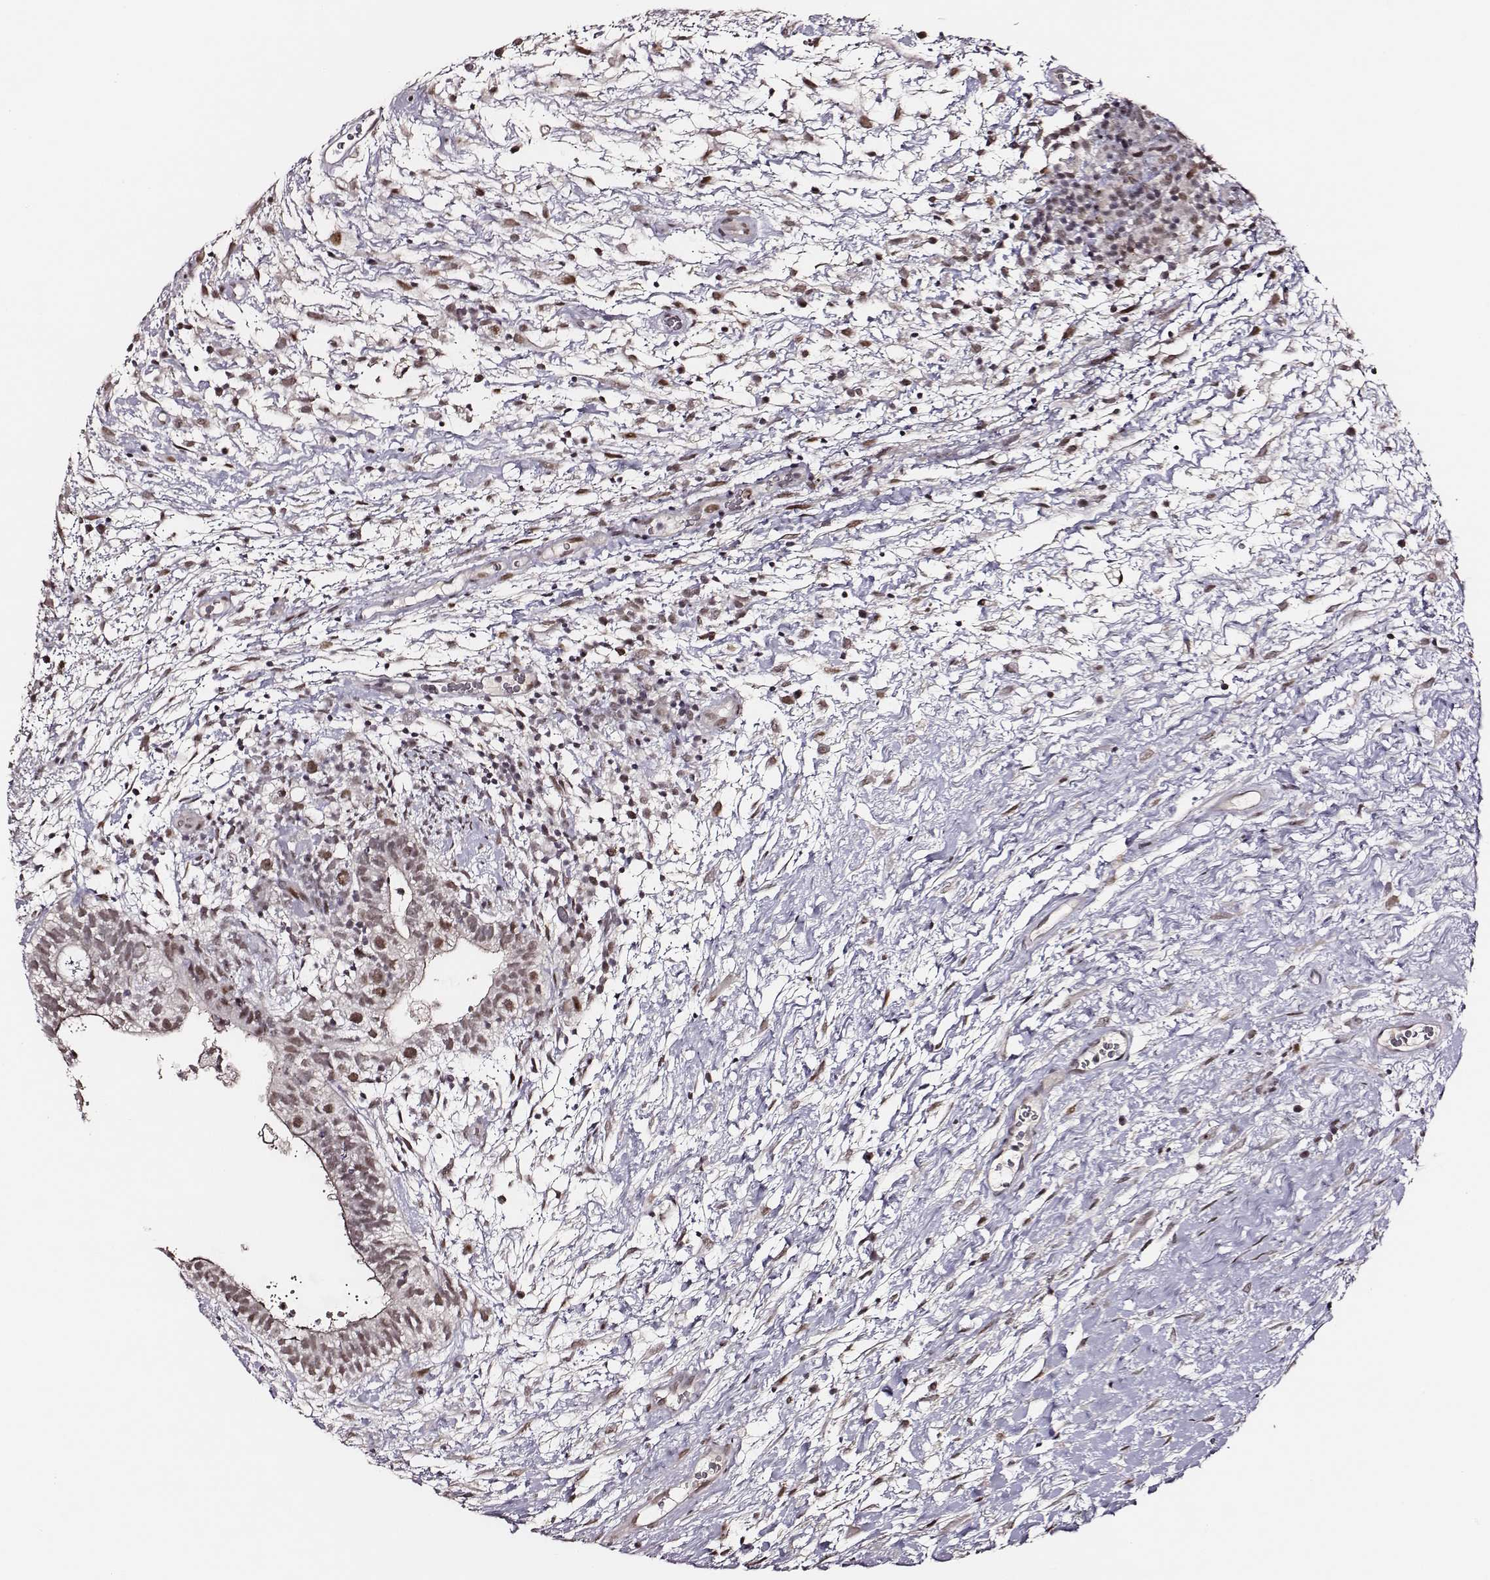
{"staining": {"intensity": "moderate", "quantity": ">75%", "location": "nuclear"}, "tissue": "testis cancer", "cell_type": "Tumor cells", "image_type": "cancer", "snomed": [{"axis": "morphology", "description": "Normal tissue, NOS"}, {"axis": "morphology", "description": "Carcinoma, Embryonal, NOS"}, {"axis": "topography", "description": "Testis"}], "caption": "Testis cancer was stained to show a protein in brown. There is medium levels of moderate nuclear staining in approximately >75% of tumor cells. The protein of interest is stained brown, and the nuclei are stained in blue (DAB IHC with brightfield microscopy, high magnification).", "gene": "PPARA", "patient": {"sex": "male", "age": 32}}